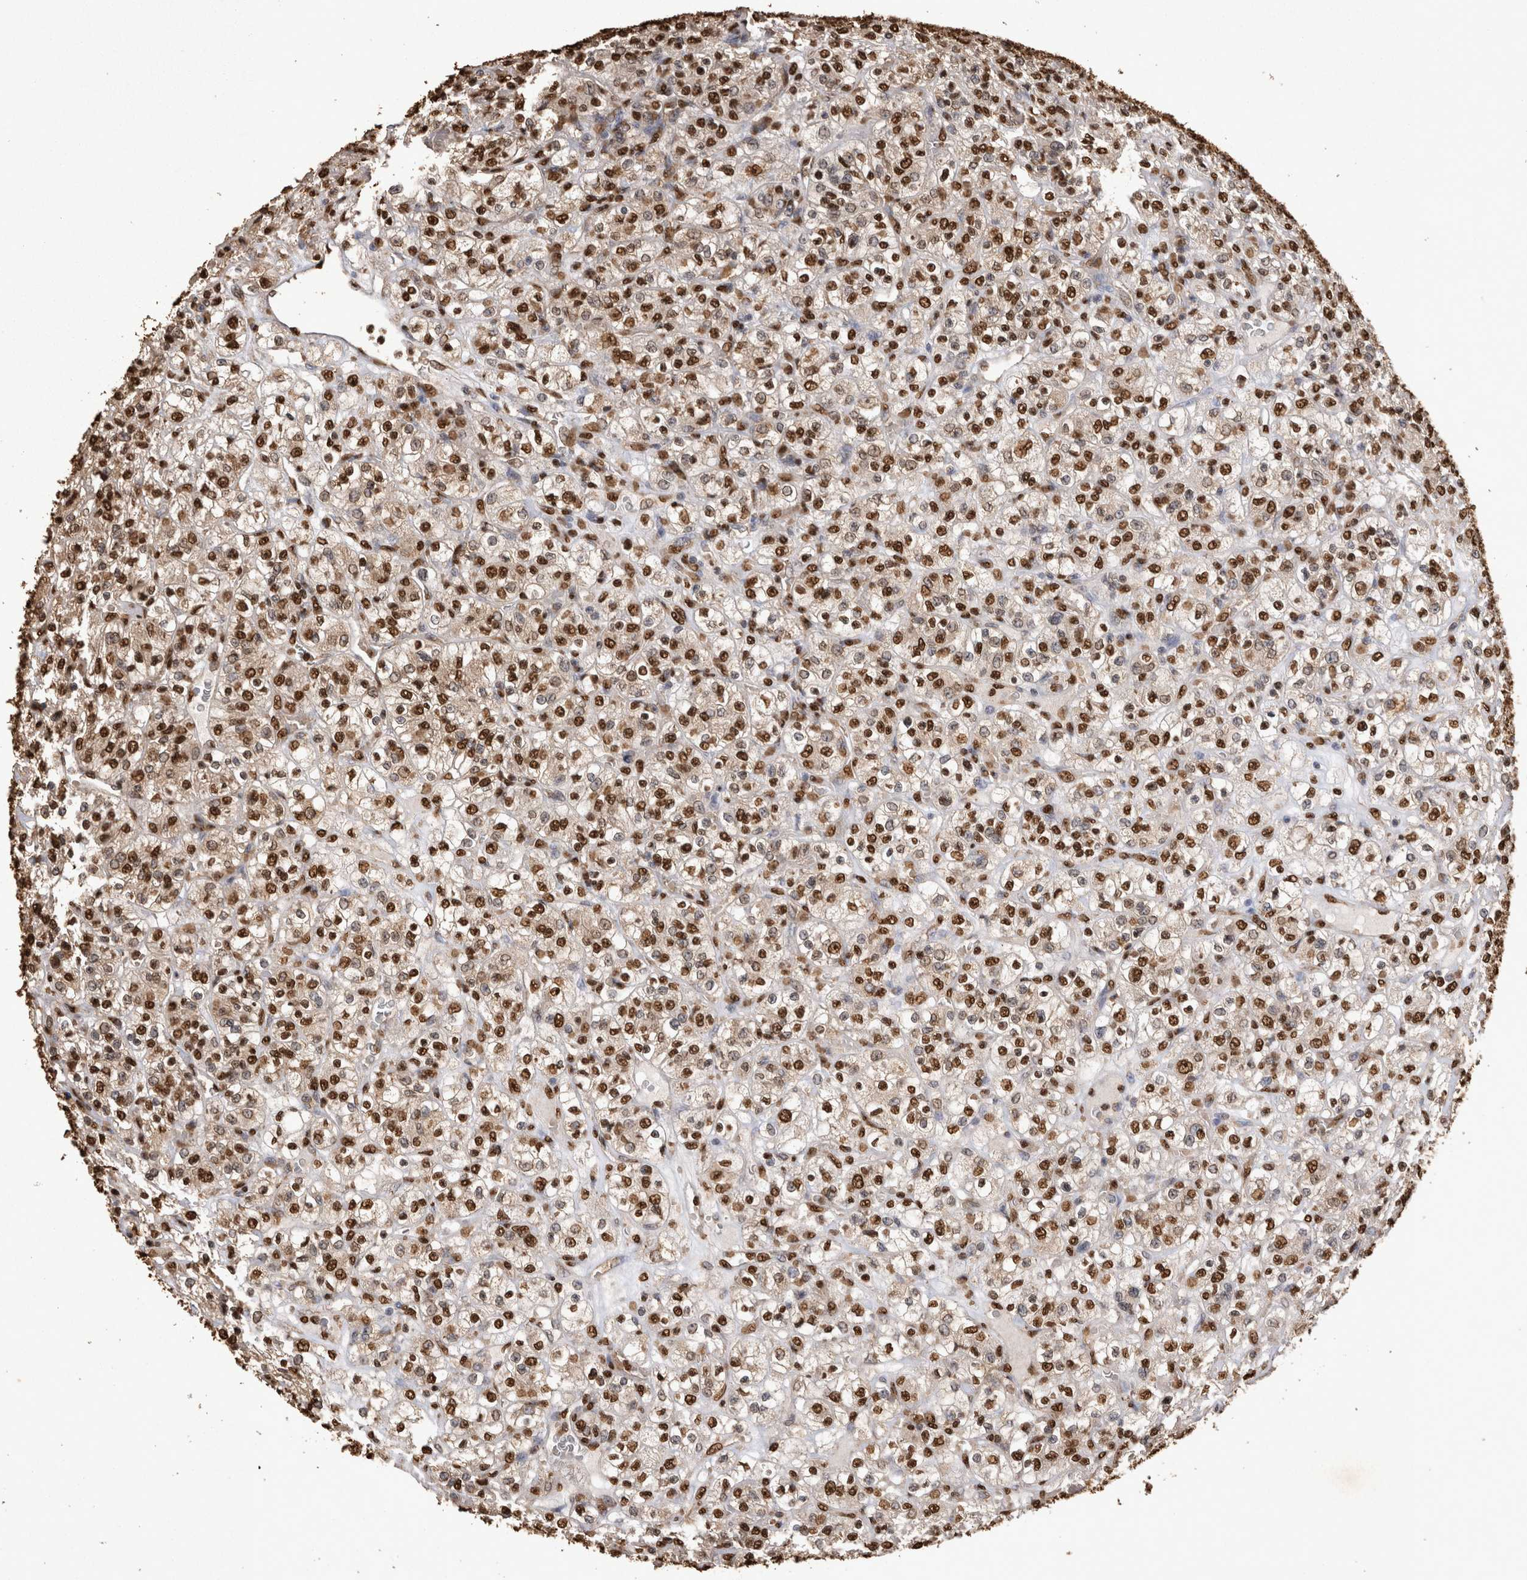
{"staining": {"intensity": "strong", "quantity": ">75%", "location": "nuclear"}, "tissue": "renal cancer", "cell_type": "Tumor cells", "image_type": "cancer", "snomed": [{"axis": "morphology", "description": "Normal tissue, NOS"}, {"axis": "morphology", "description": "Adenocarcinoma, NOS"}, {"axis": "topography", "description": "Kidney"}], "caption": "Immunohistochemistry (IHC) image of neoplastic tissue: adenocarcinoma (renal) stained using immunohistochemistry demonstrates high levels of strong protein expression localized specifically in the nuclear of tumor cells, appearing as a nuclear brown color.", "gene": "OAS2", "patient": {"sex": "female", "age": 72}}